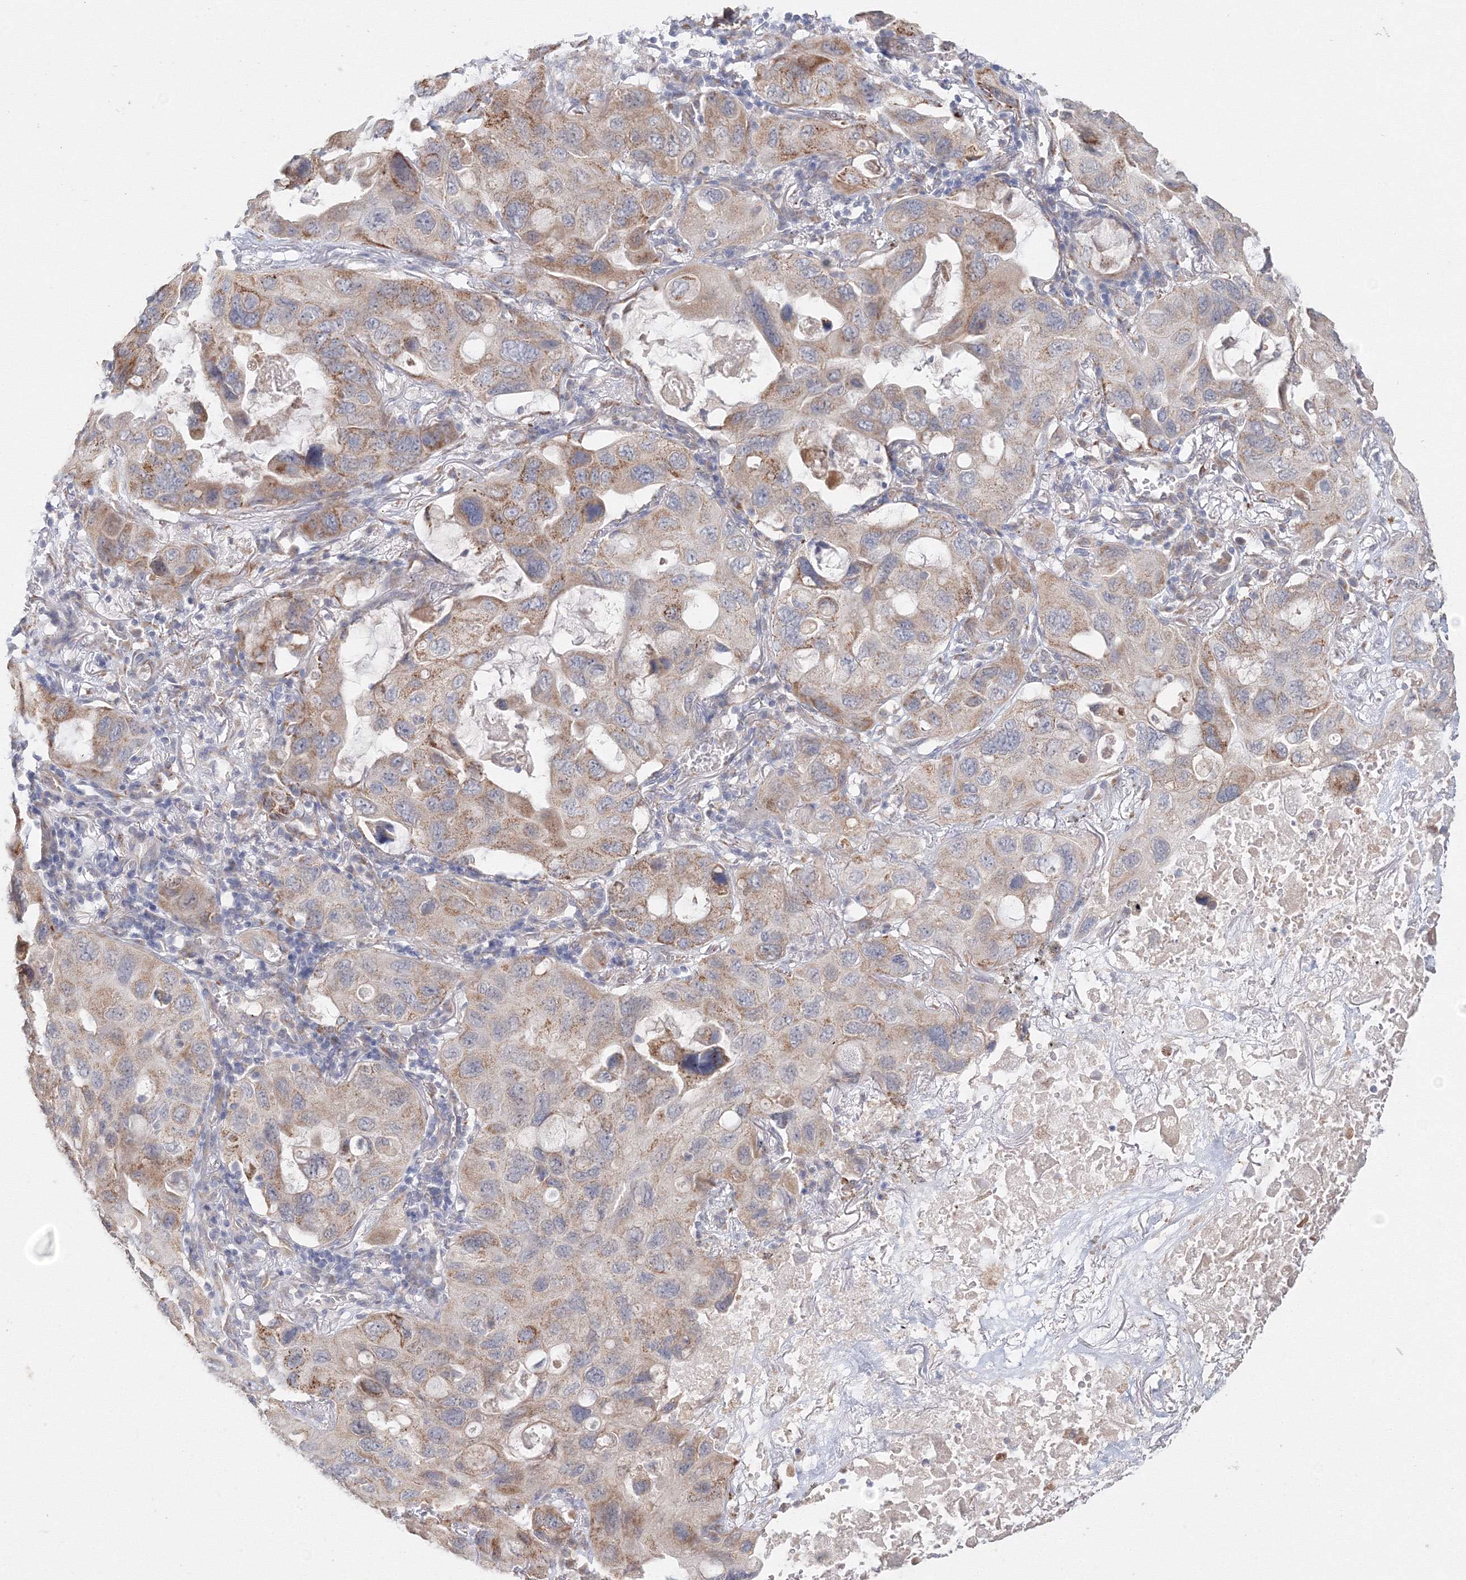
{"staining": {"intensity": "moderate", "quantity": "<25%", "location": "cytoplasmic/membranous"}, "tissue": "lung cancer", "cell_type": "Tumor cells", "image_type": "cancer", "snomed": [{"axis": "morphology", "description": "Squamous cell carcinoma, NOS"}, {"axis": "topography", "description": "Lung"}], "caption": "IHC of lung cancer (squamous cell carcinoma) reveals low levels of moderate cytoplasmic/membranous expression in approximately <25% of tumor cells. The protein is shown in brown color, while the nuclei are stained blue.", "gene": "DHRS12", "patient": {"sex": "female", "age": 73}}